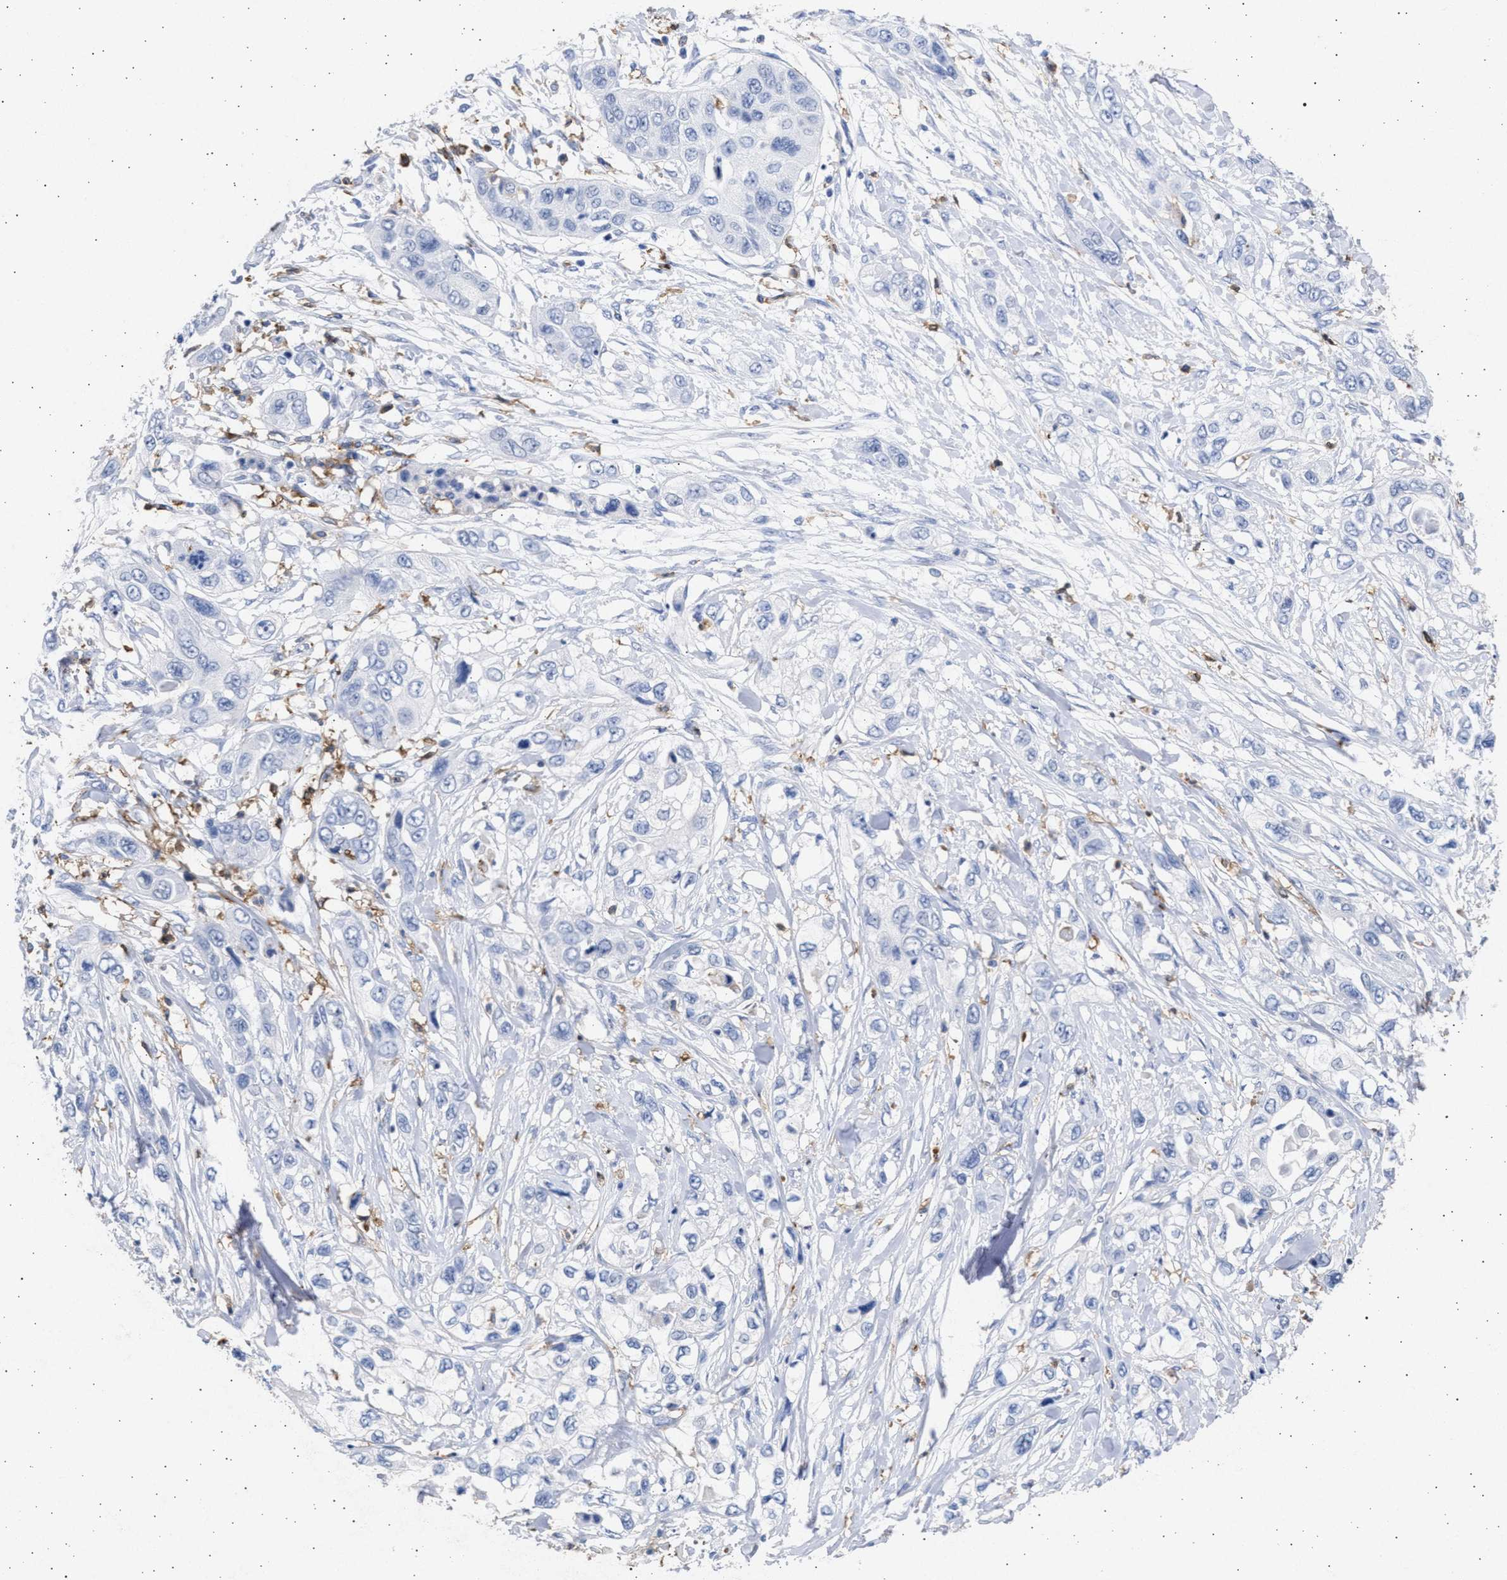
{"staining": {"intensity": "negative", "quantity": "none", "location": "none"}, "tissue": "pancreatic cancer", "cell_type": "Tumor cells", "image_type": "cancer", "snomed": [{"axis": "morphology", "description": "Adenocarcinoma, NOS"}, {"axis": "topography", "description": "Pancreas"}], "caption": "Pancreatic cancer (adenocarcinoma) was stained to show a protein in brown. There is no significant positivity in tumor cells.", "gene": "FCER1A", "patient": {"sex": "female", "age": 70}}